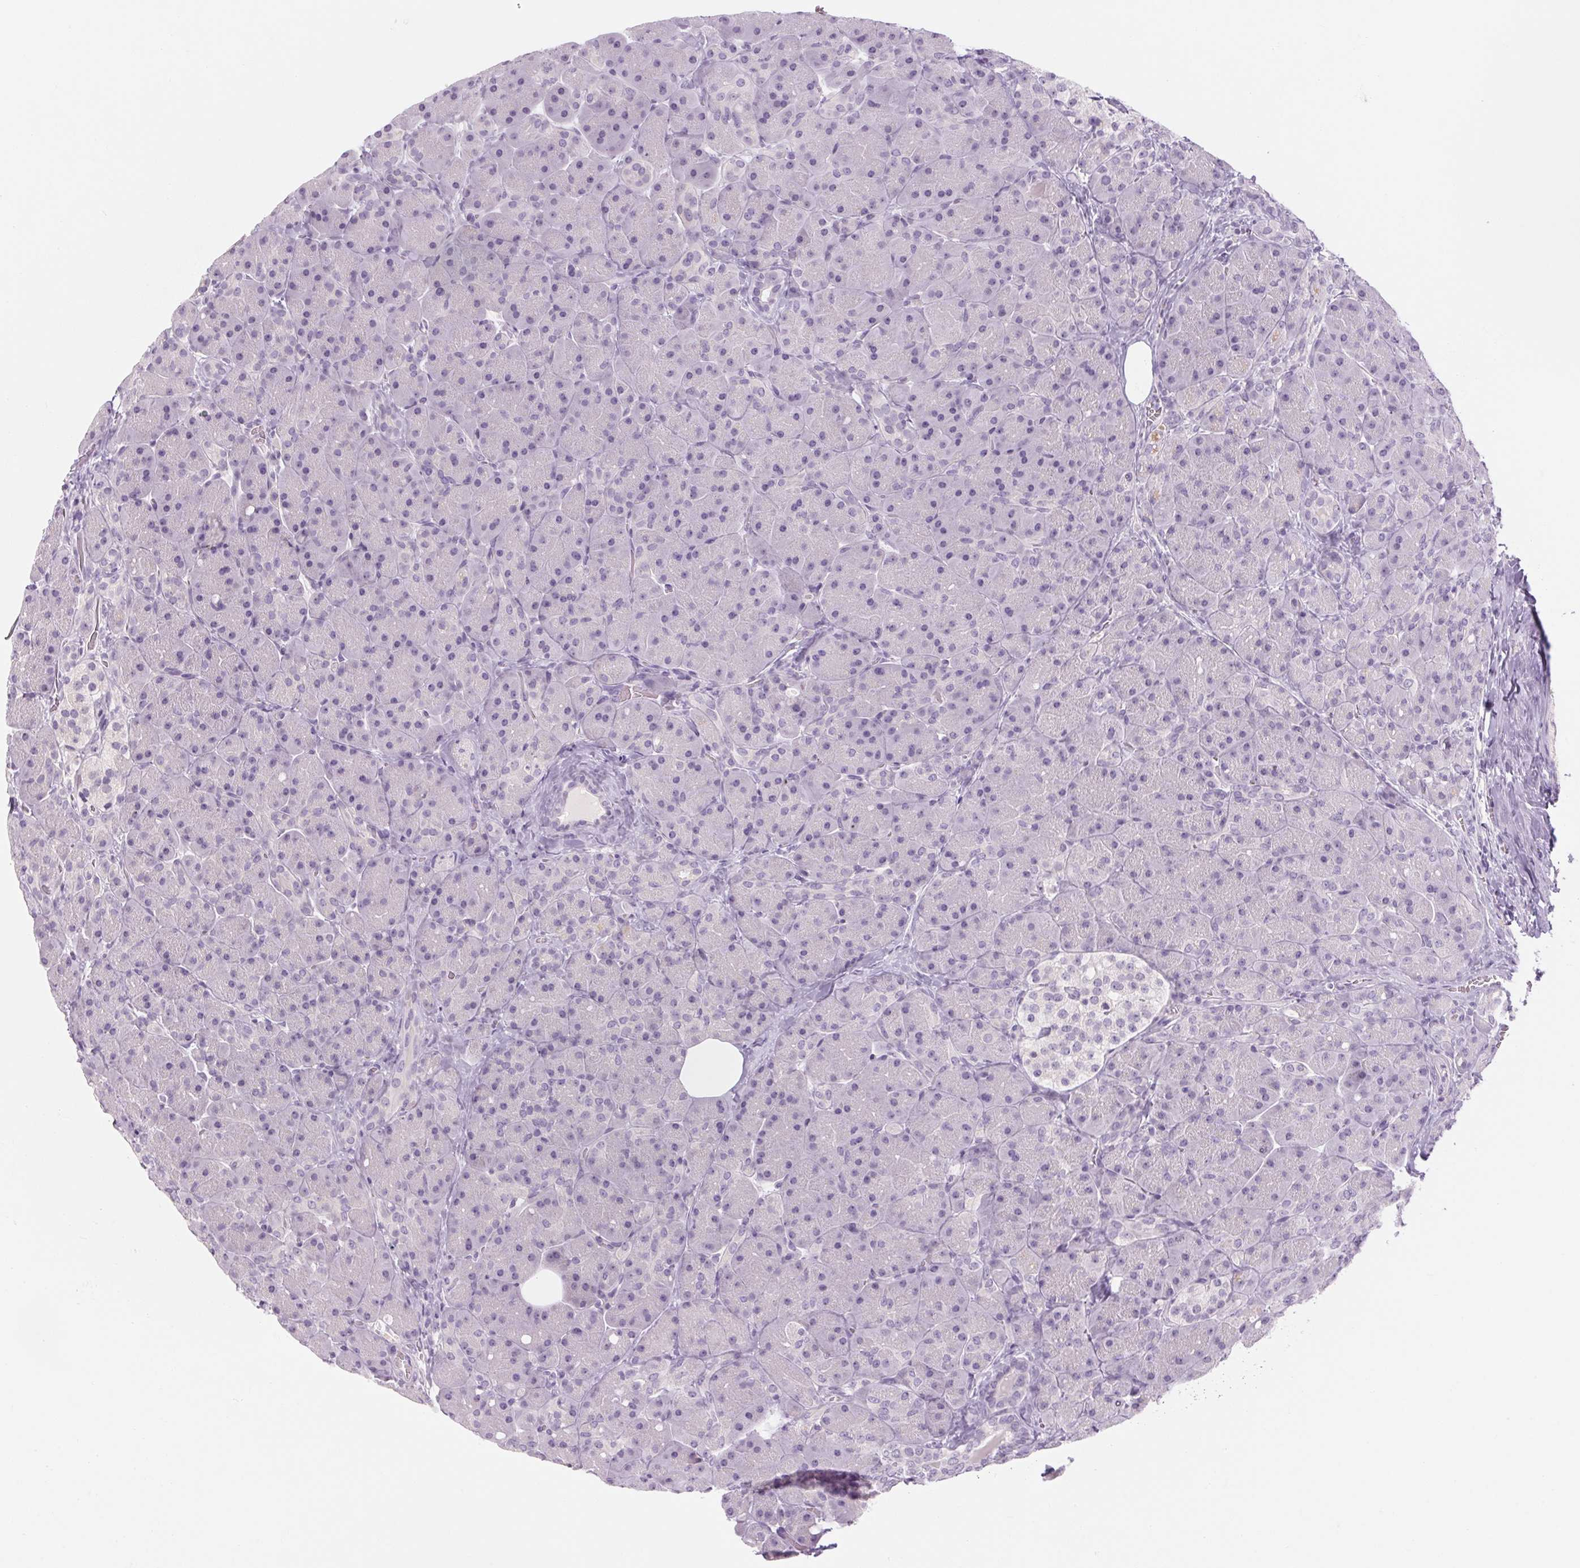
{"staining": {"intensity": "negative", "quantity": "none", "location": "none"}, "tissue": "pancreas", "cell_type": "Exocrine glandular cells", "image_type": "normal", "snomed": [{"axis": "morphology", "description": "Normal tissue, NOS"}, {"axis": "topography", "description": "Pancreas"}], "caption": "Immunohistochemical staining of normal pancreas demonstrates no significant staining in exocrine glandular cells.", "gene": "RPTN", "patient": {"sex": "male", "age": 55}}